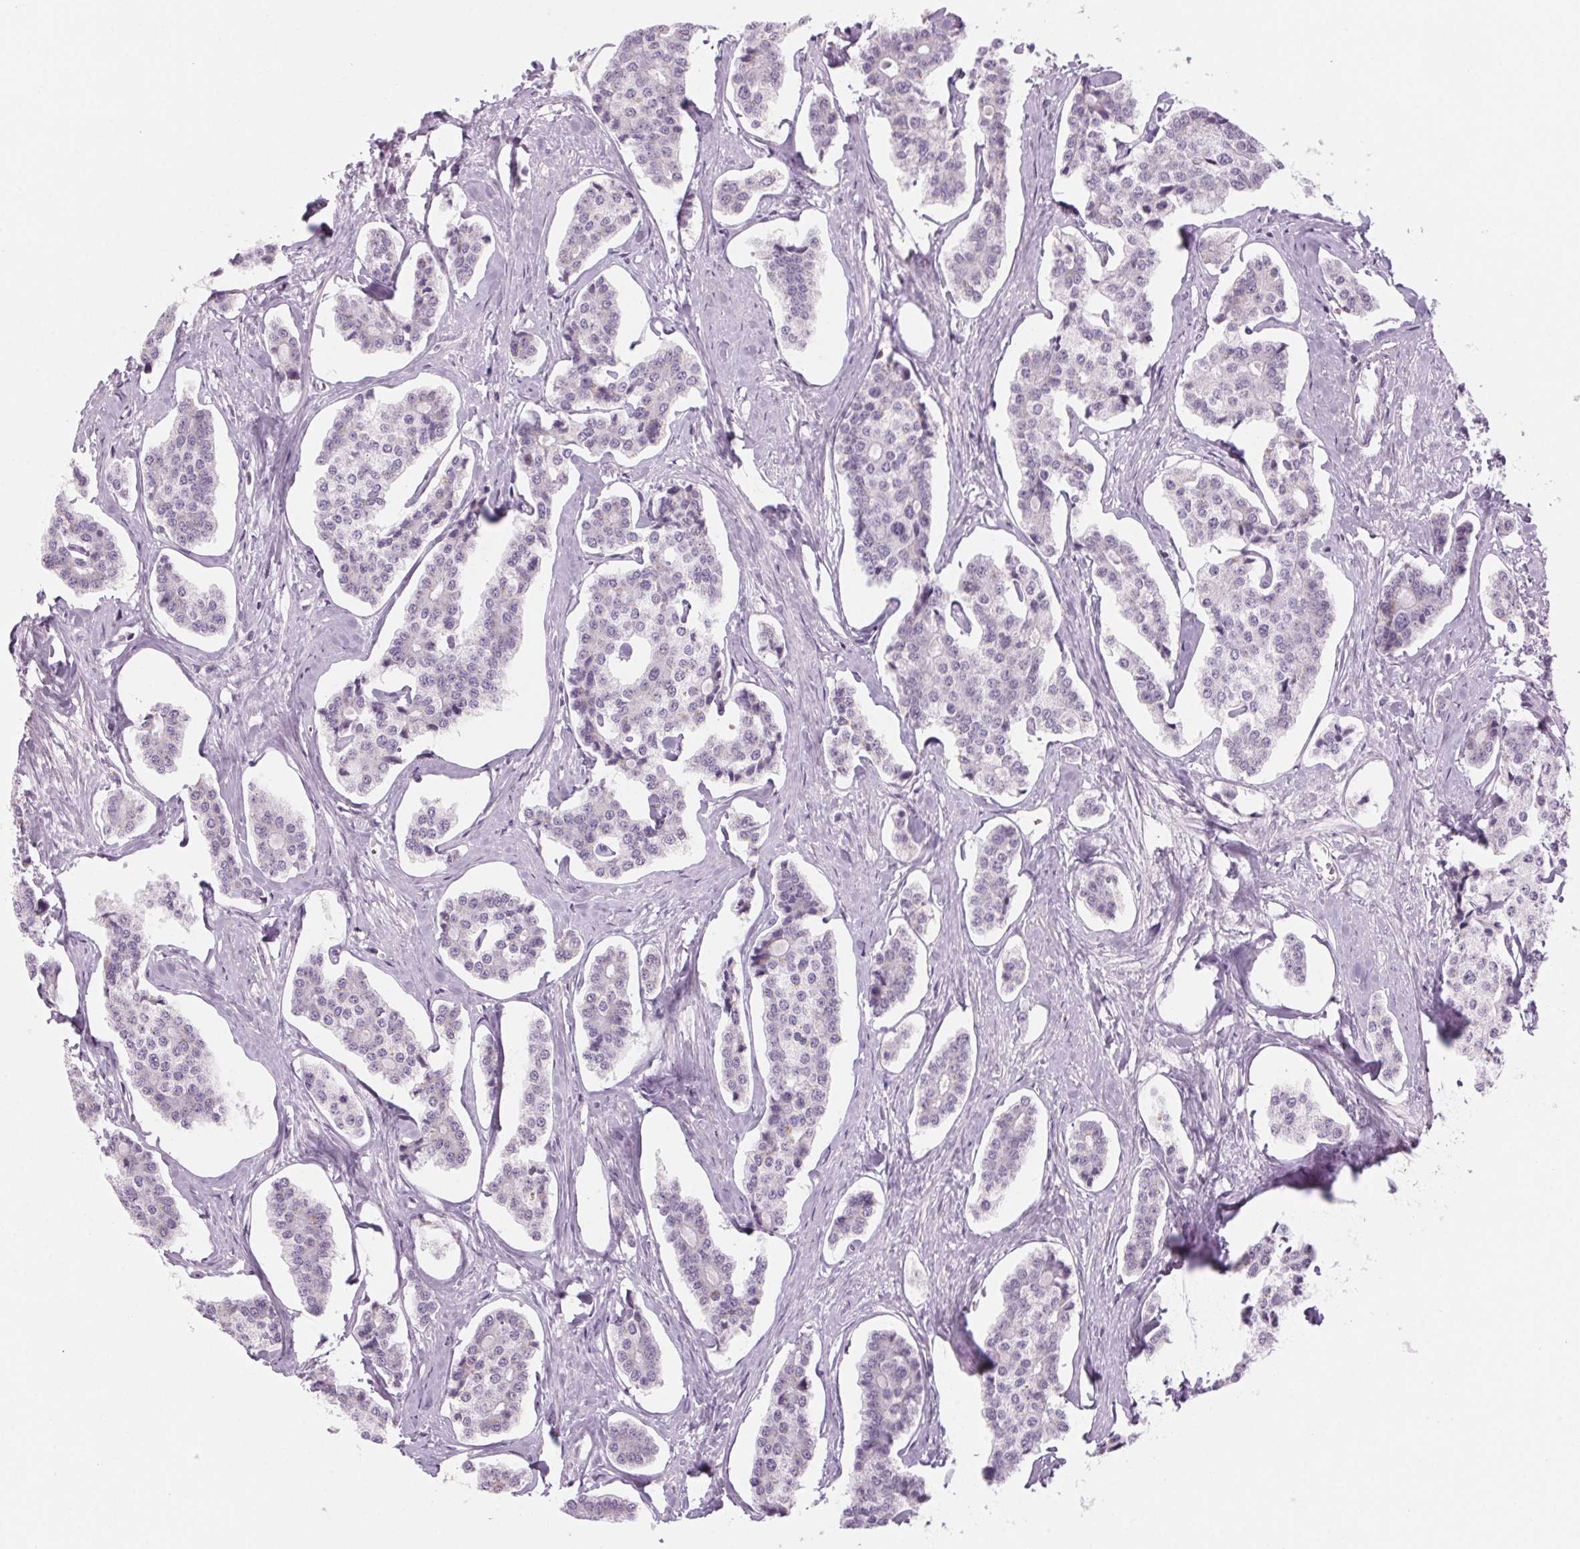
{"staining": {"intensity": "negative", "quantity": "none", "location": "none"}, "tissue": "carcinoid", "cell_type": "Tumor cells", "image_type": "cancer", "snomed": [{"axis": "morphology", "description": "Carcinoid, malignant, NOS"}, {"axis": "topography", "description": "Small intestine"}], "caption": "High power microscopy histopathology image of an immunohistochemistry micrograph of malignant carcinoid, revealing no significant expression in tumor cells. Brightfield microscopy of IHC stained with DAB (brown) and hematoxylin (blue), captured at high magnification.", "gene": "SLC6A19", "patient": {"sex": "female", "age": 65}}